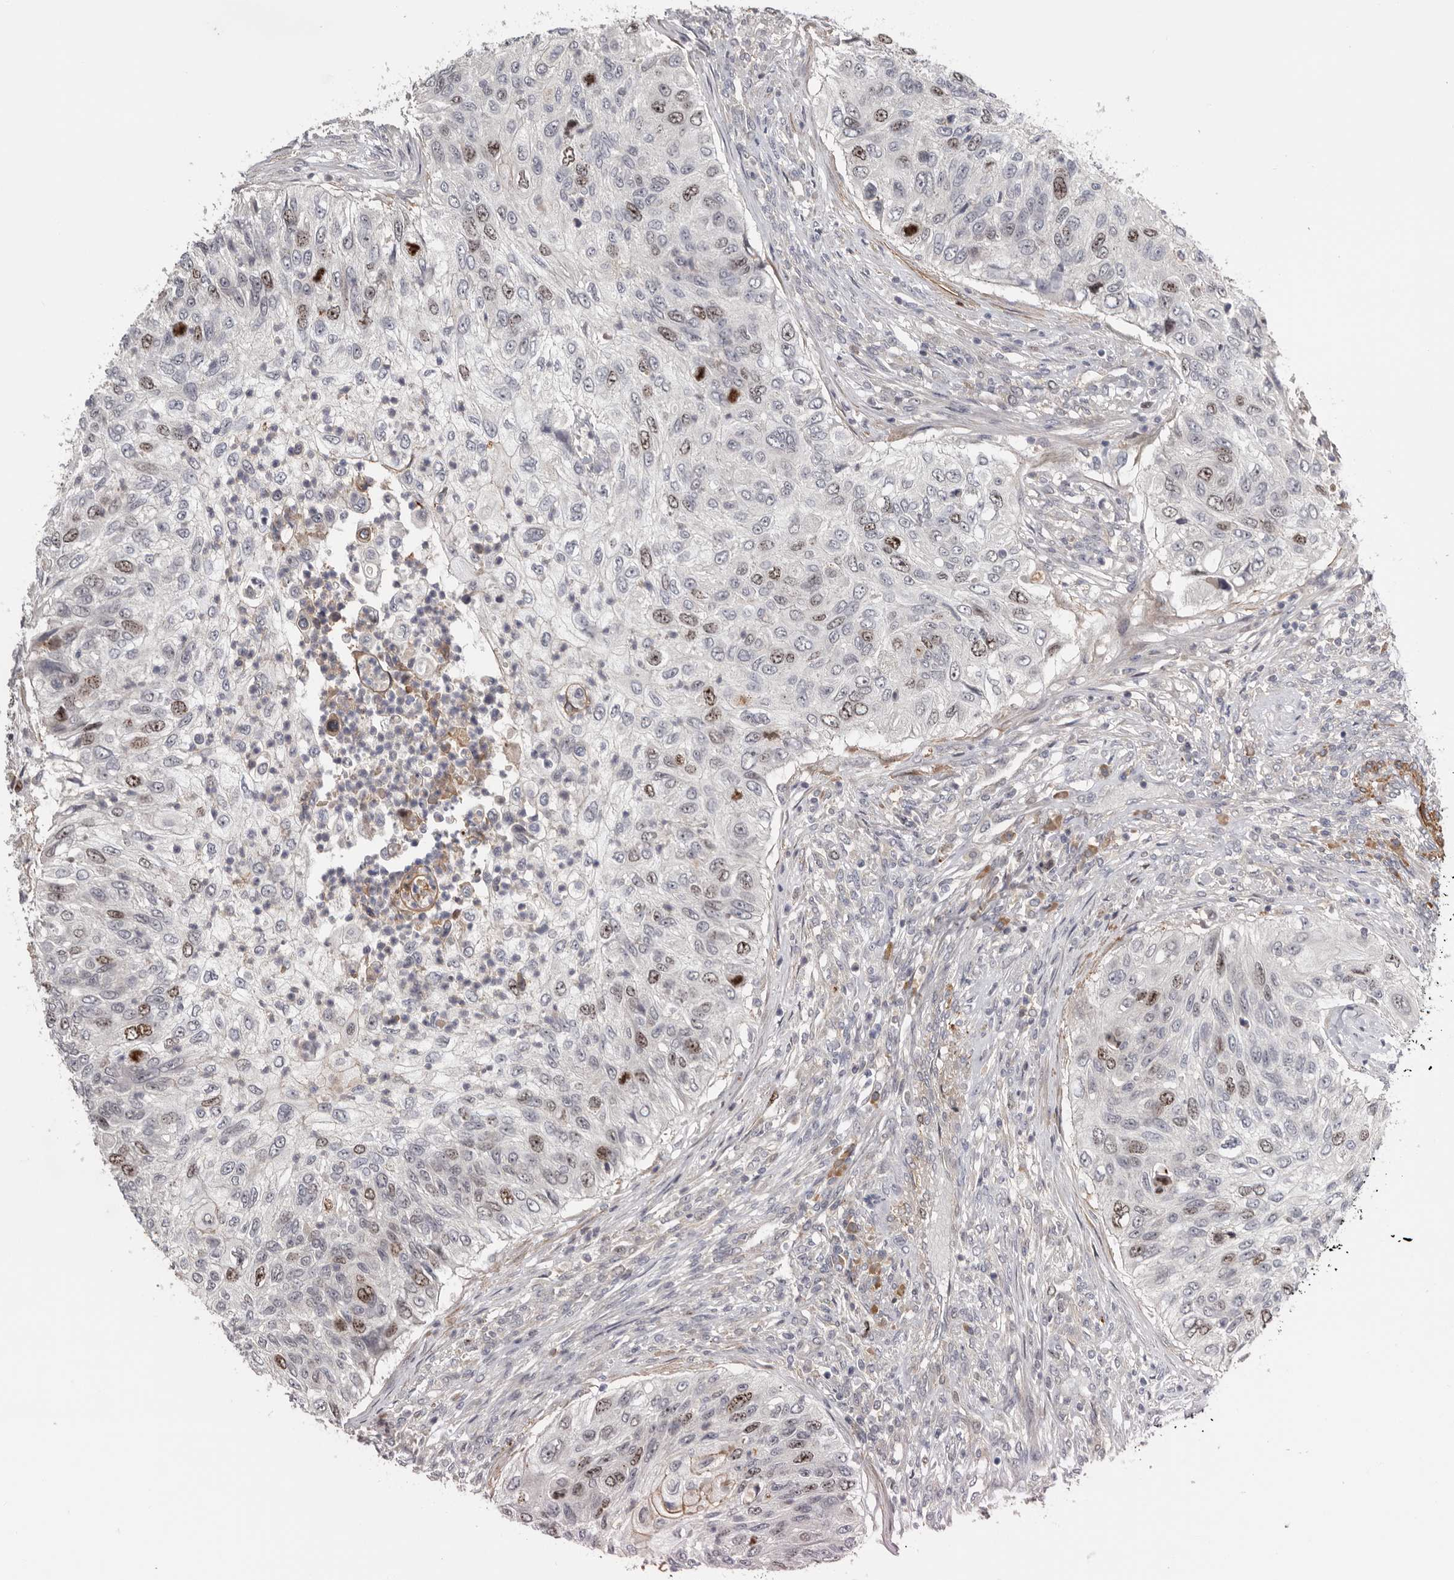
{"staining": {"intensity": "moderate", "quantity": "25%-75%", "location": "nuclear"}, "tissue": "urothelial cancer", "cell_type": "Tumor cells", "image_type": "cancer", "snomed": [{"axis": "morphology", "description": "Urothelial carcinoma, High grade"}, {"axis": "topography", "description": "Urinary bladder"}], "caption": "Immunohistochemical staining of urothelial carcinoma (high-grade) demonstrates medium levels of moderate nuclear protein staining in about 25%-75% of tumor cells.", "gene": "CDCA8", "patient": {"sex": "female", "age": 60}}